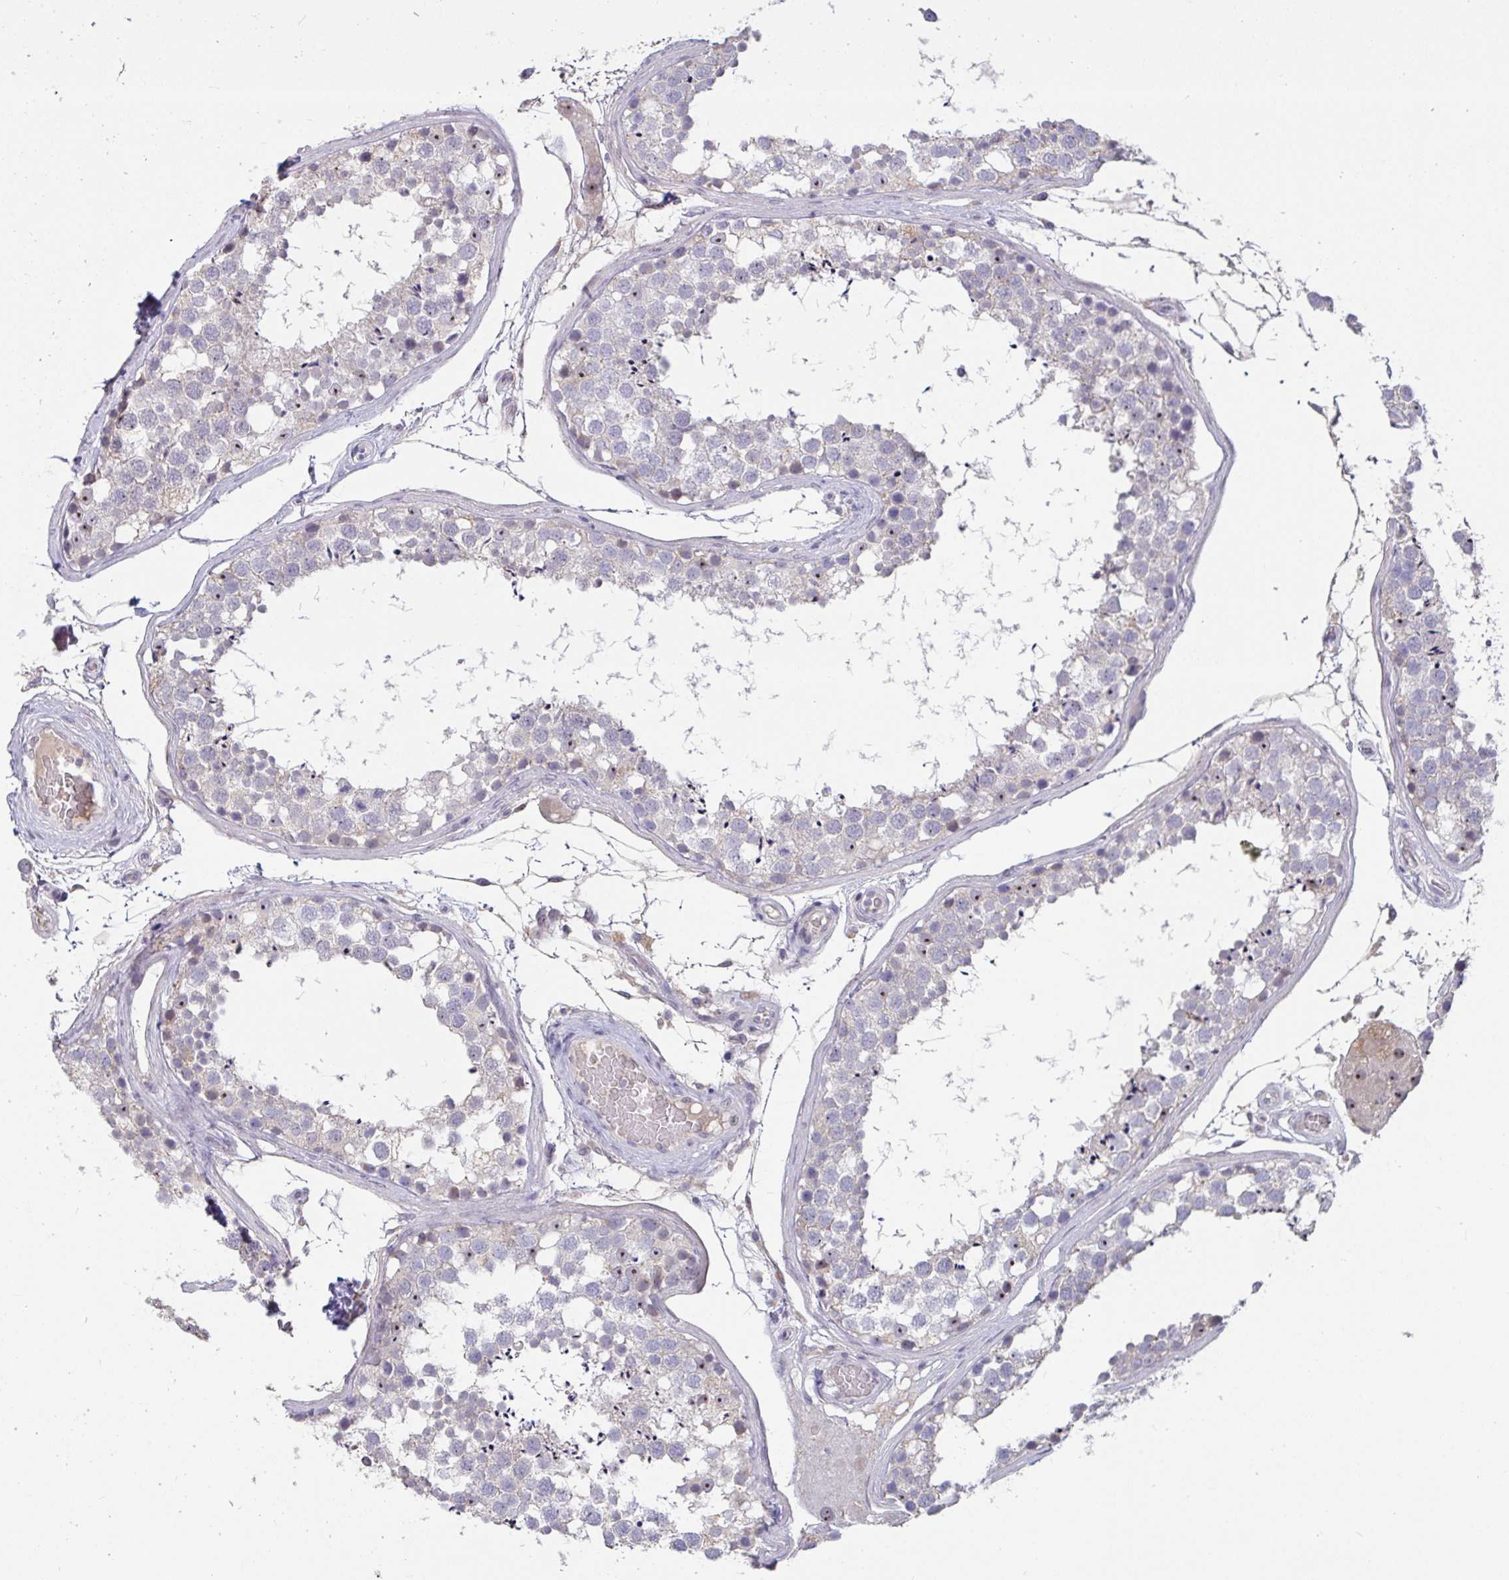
{"staining": {"intensity": "moderate", "quantity": "<25%", "location": "nuclear"}, "tissue": "testis", "cell_type": "Cells in seminiferous ducts", "image_type": "normal", "snomed": [{"axis": "morphology", "description": "Normal tissue, NOS"}, {"axis": "morphology", "description": "Seminoma, NOS"}, {"axis": "topography", "description": "Testis"}], "caption": "Testis stained with DAB immunohistochemistry displays low levels of moderate nuclear expression in about <25% of cells in seminiferous ducts.", "gene": "MYC", "patient": {"sex": "male", "age": 65}}